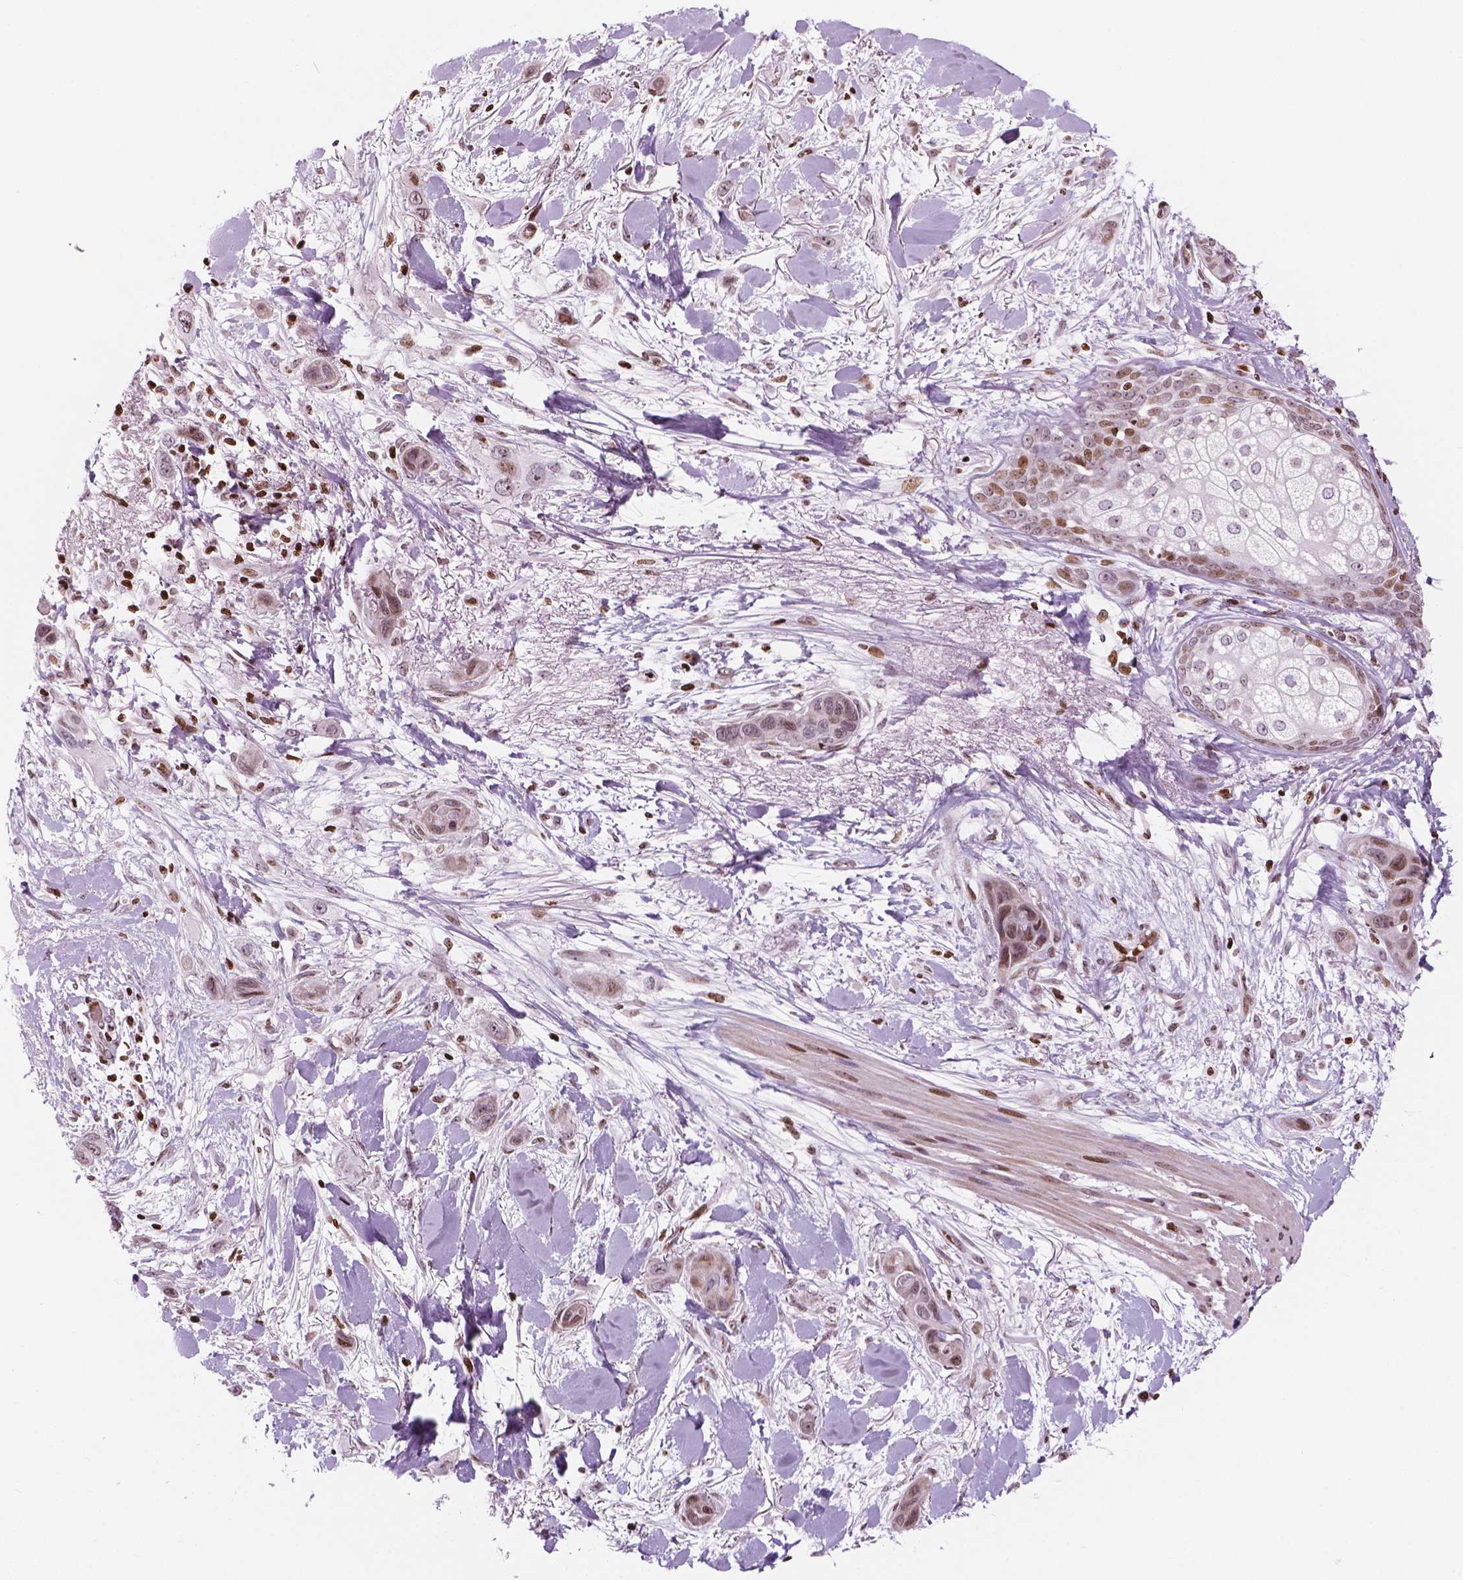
{"staining": {"intensity": "moderate", "quantity": ">75%", "location": "nuclear"}, "tissue": "skin cancer", "cell_type": "Tumor cells", "image_type": "cancer", "snomed": [{"axis": "morphology", "description": "Squamous cell carcinoma, NOS"}, {"axis": "topography", "description": "Skin"}], "caption": "IHC micrograph of squamous cell carcinoma (skin) stained for a protein (brown), which exhibits medium levels of moderate nuclear expression in about >75% of tumor cells.", "gene": "PIP4K2A", "patient": {"sex": "male", "age": 79}}